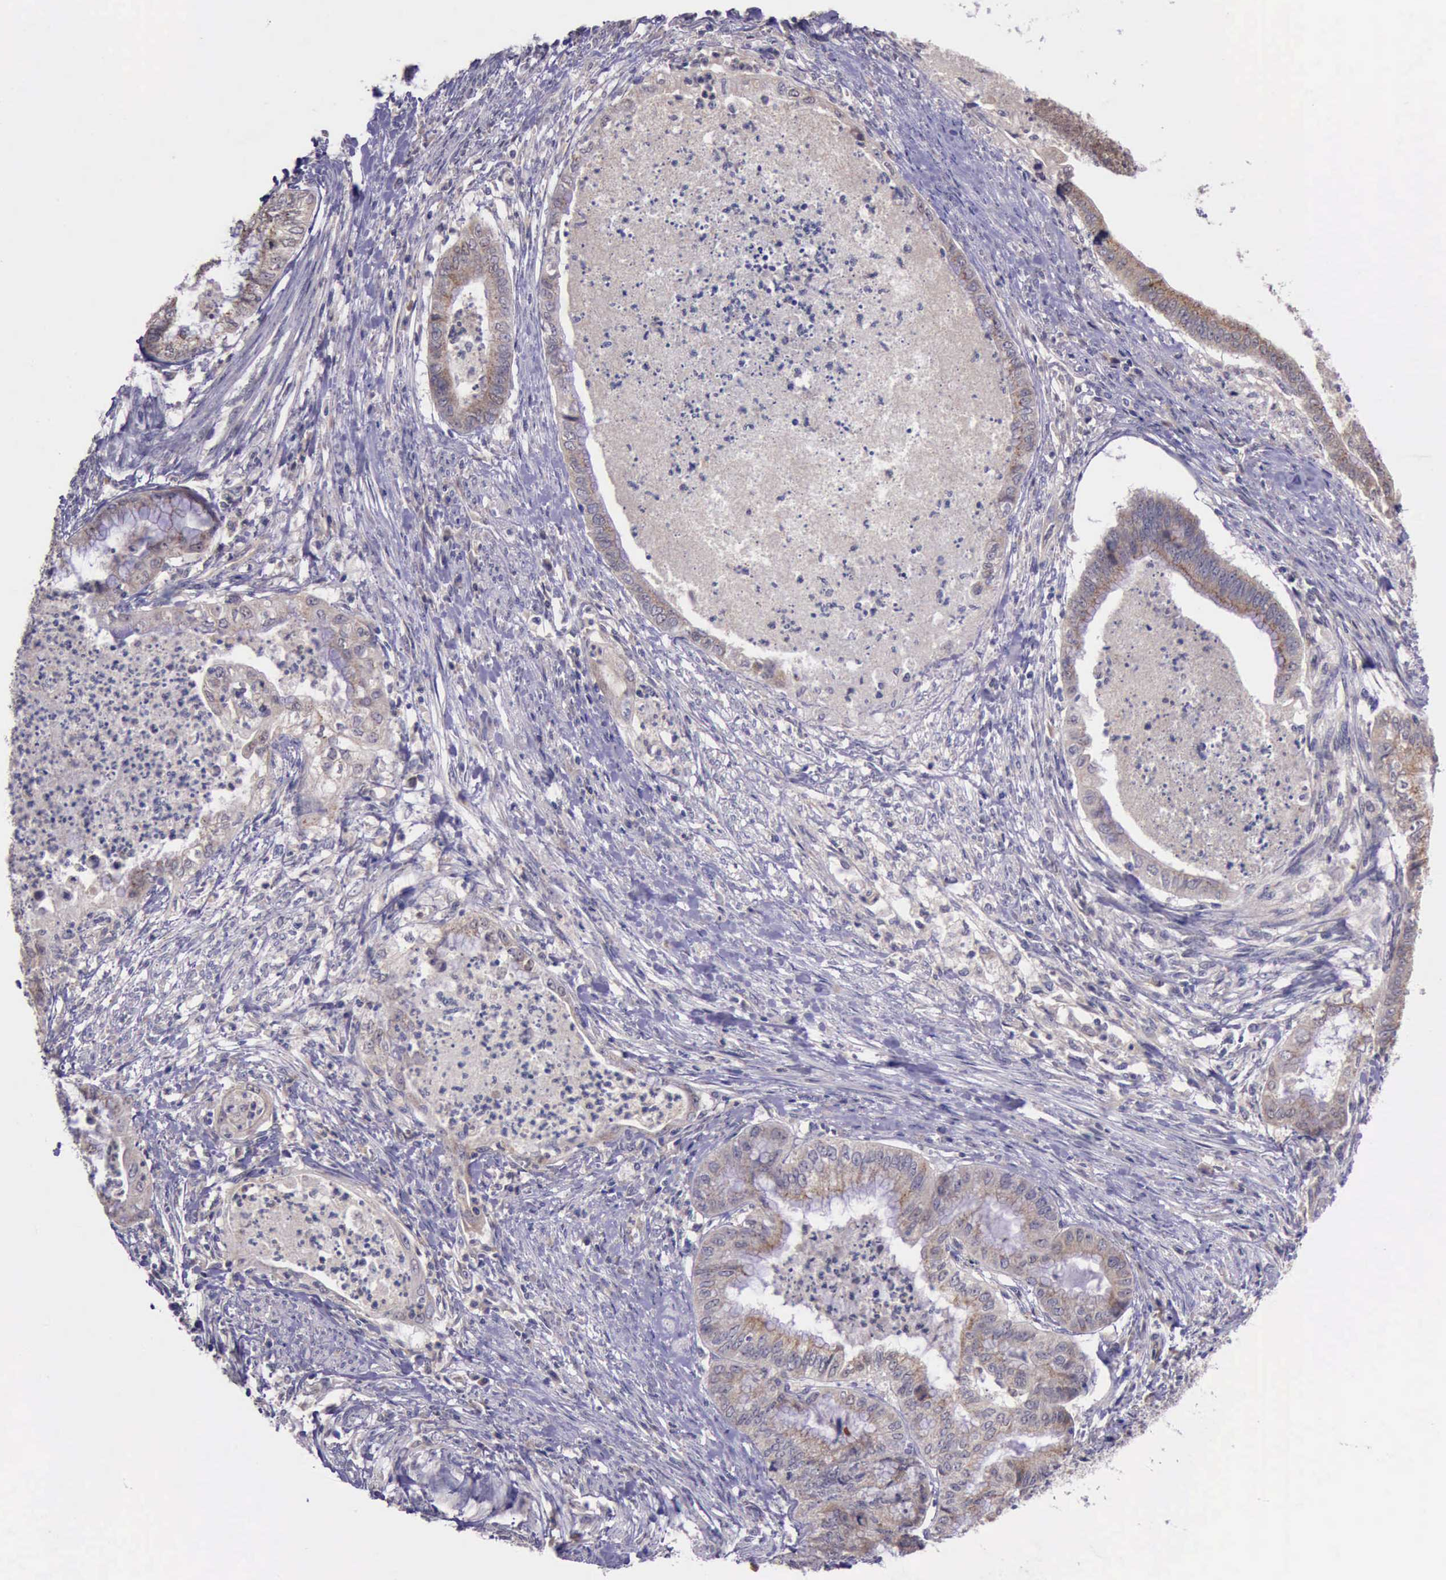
{"staining": {"intensity": "weak", "quantity": ">75%", "location": "cytoplasmic/membranous"}, "tissue": "endometrial cancer", "cell_type": "Tumor cells", "image_type": "cancer", "snomed": [{"axis": "morphology", "description": "Necrosis, NOS"}, {"axis": "morphology", "description": "Adenocarcinoma, NOS"}, {"axis": "topography", "description": "Endometrium"}], "caption": "Tumor cells exhibit low levels of weak cytoplasmic/membranous expression in approximately >75% of cells in adenocarcinoma (endometrial).", "gene": "PLEK2", "patient": {"sex": "female", "age": 79}}